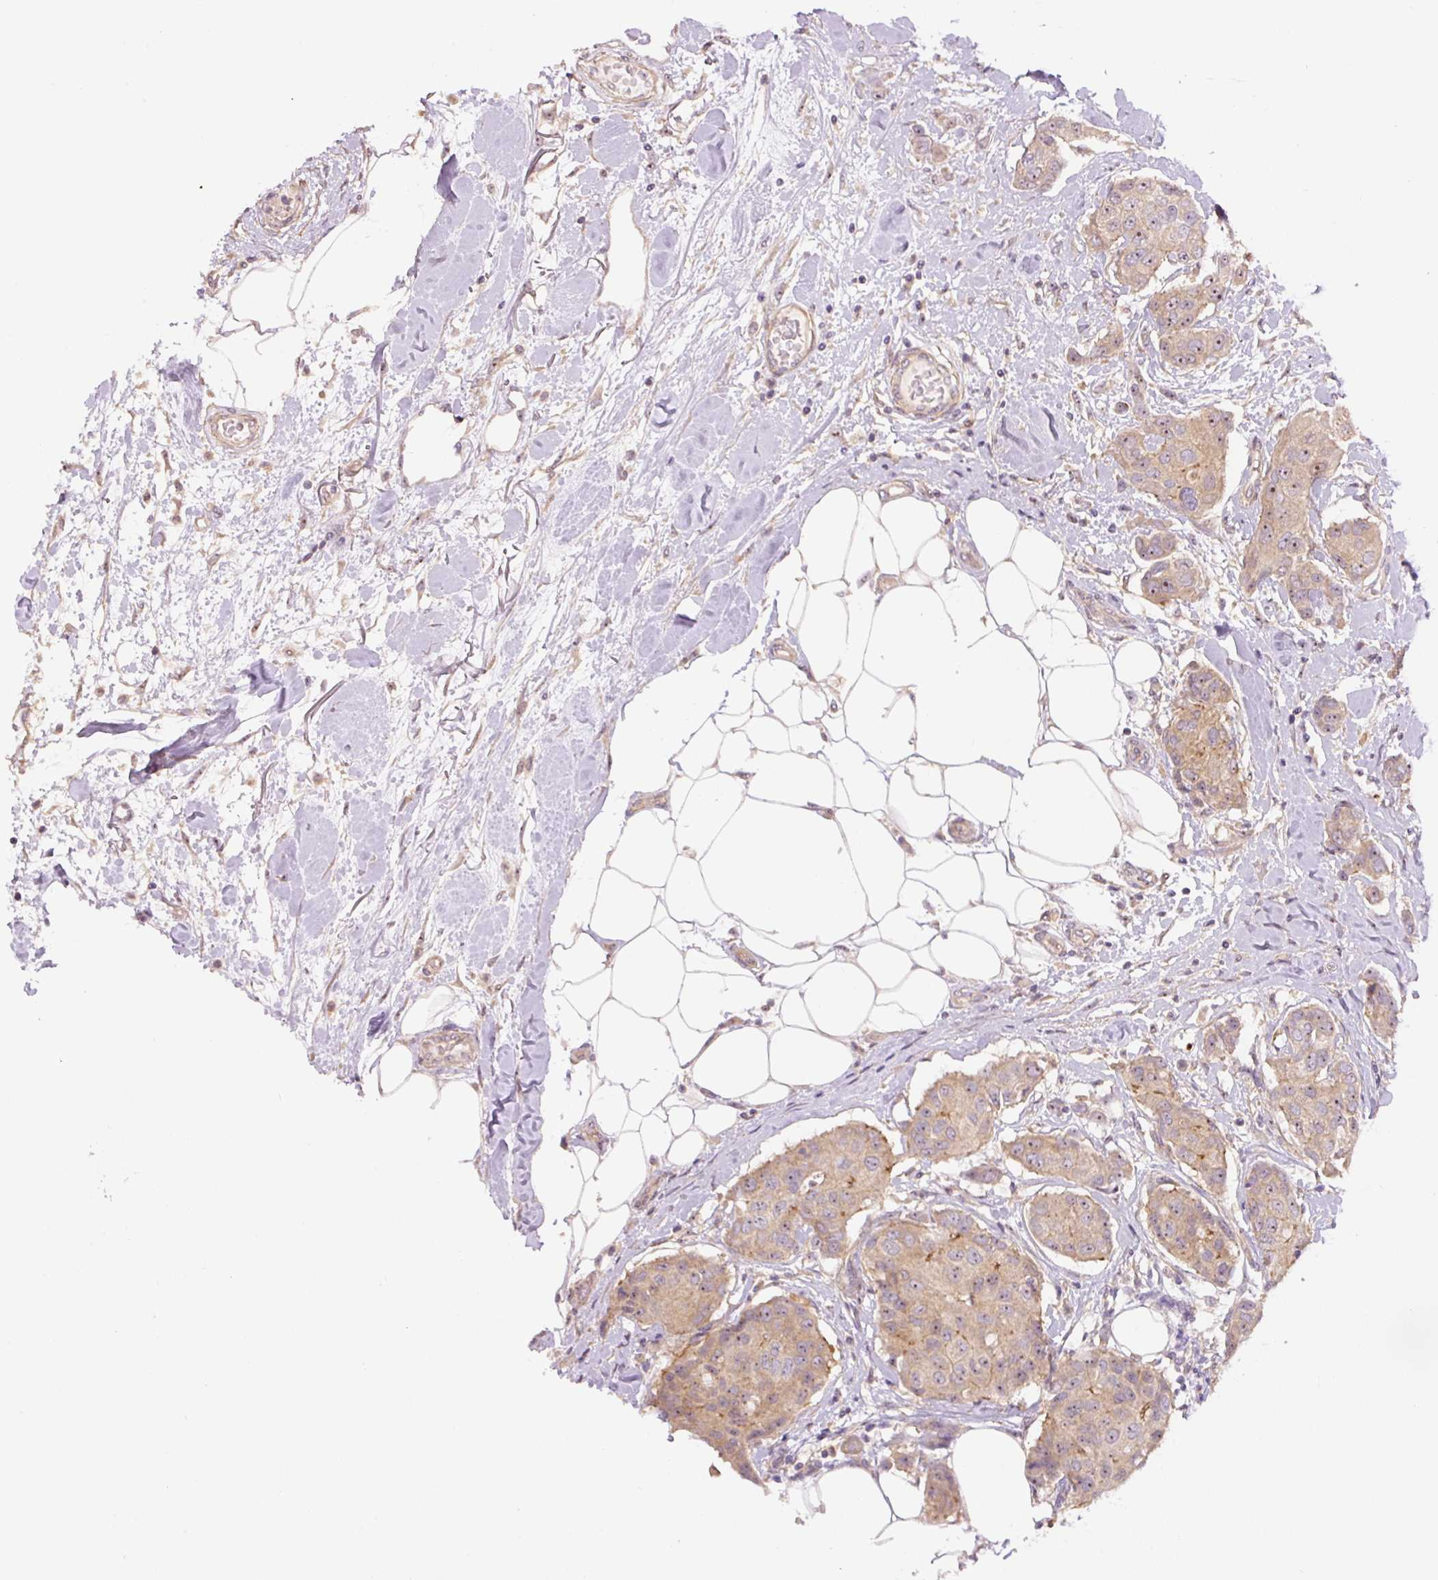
{"staining": {"intensity": "weak", "quantity": ">75%", "location": "cytoplasmic/membranous,nuclear"}, "tissue": "breast cancer", "cell_type": "Tumor cells", "image_type": "cancer", "snomed": [{"axis": "morphology", "description": "Duct carcinoma"}, {"axis": "topography", "description": "Breast"}, {"axis": "topography", "description": "Lymph node"}], "caption": "Breast cancer (infiltrating ductal carcinoma) stained for a protein (brown) shows weak cytoplasmic/membranous and nuclear positive expression in approximately >75% of tumor cells.", "gene": "TMEM151B", "patient": {"sex": "female", "age": 80}}